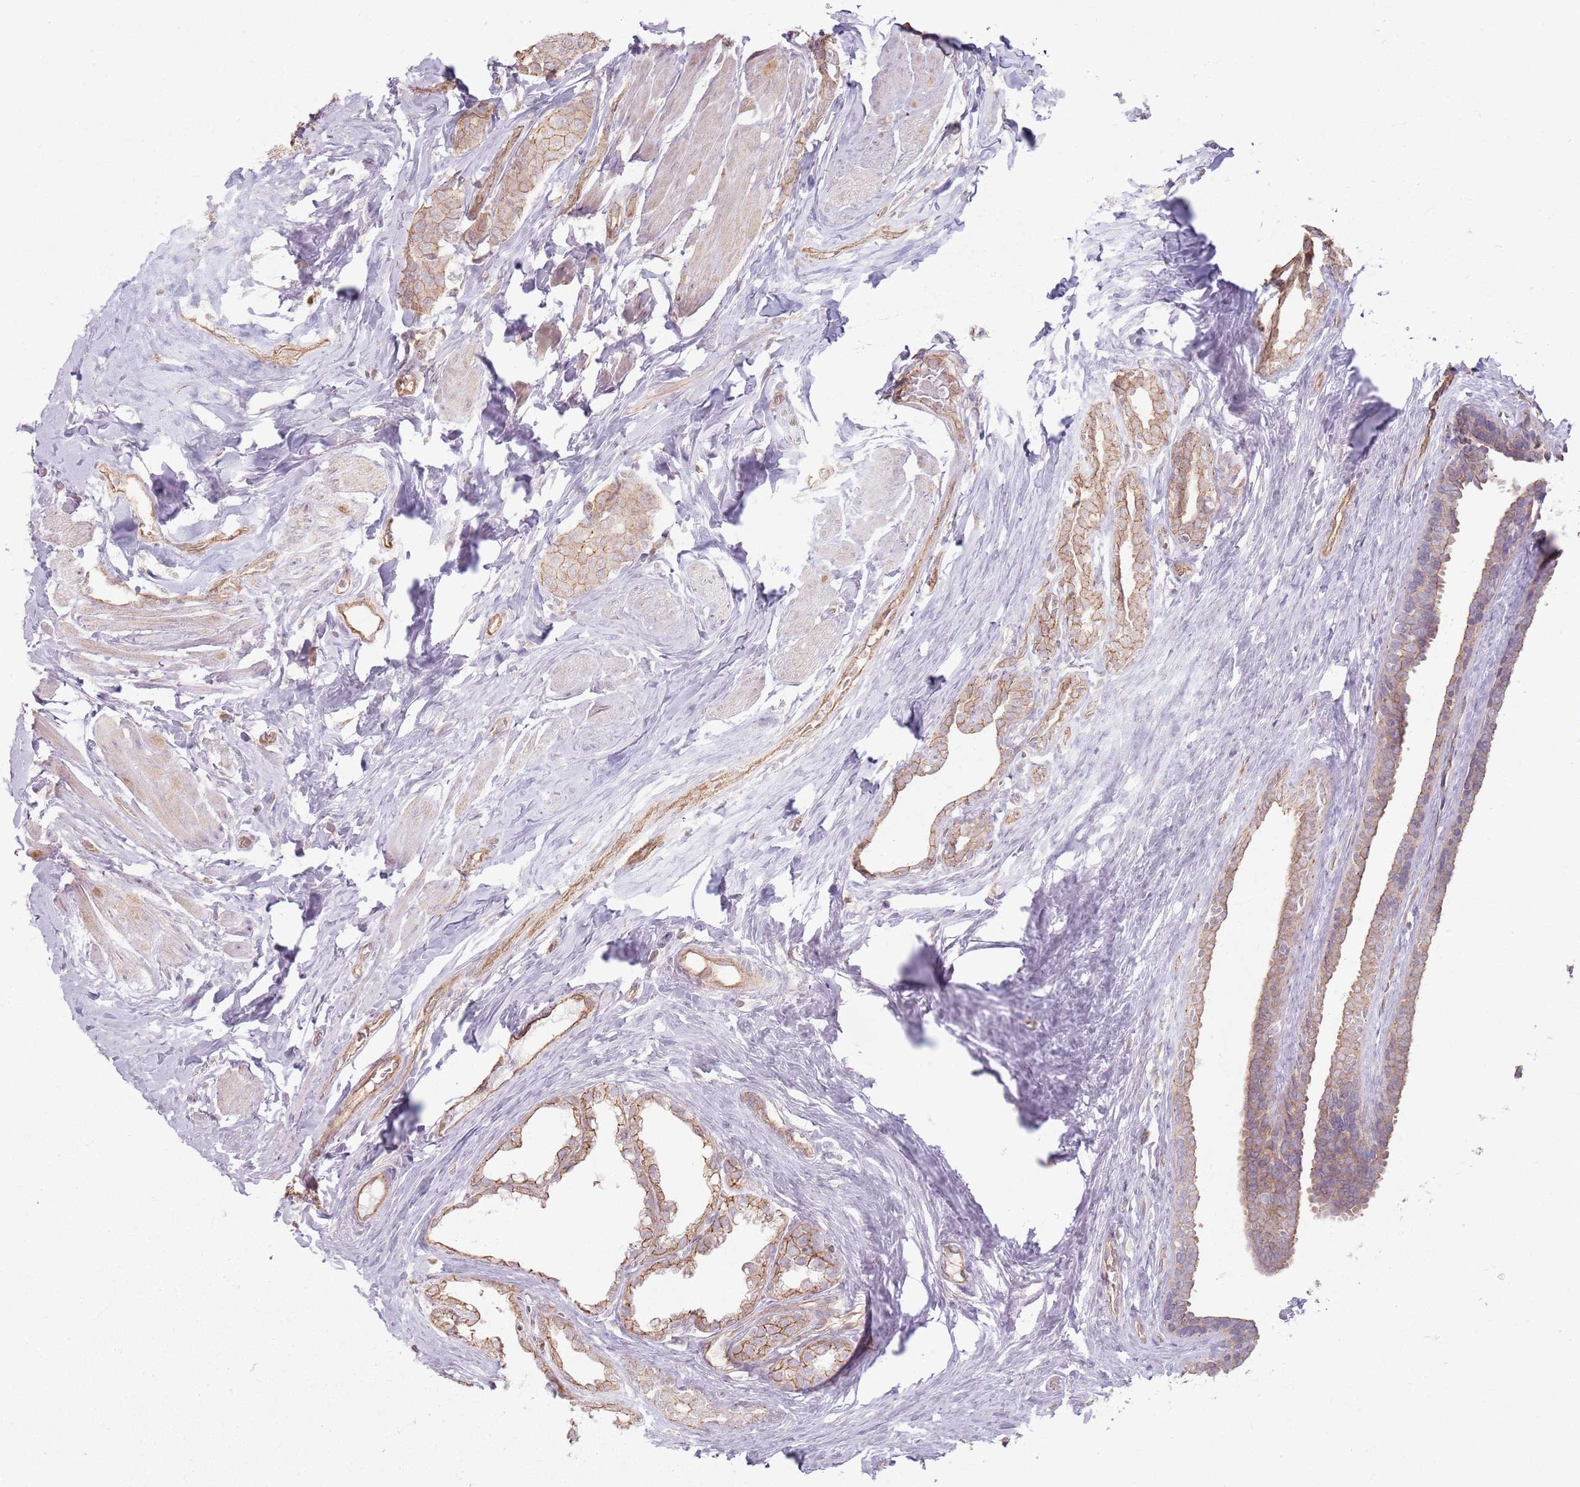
{"staining": {"intensity": "weak", "quantity": ">75%", "location": "cytoplasmic/membranous"}, "tissue": "breast cancer", "cell_type": "Tumor cells", "image_type": "cancer", "snomed": [{"axis": "morphology", "description": "Duct carcinoma"}, {"axis": "topography", "description": "Breast"}], "caption": "High-power microscopy captured an immunohistochemistry (IHC) histopathology image of breast invasive ductal carcinoma, revealing weak cytoplasmic/membranous positivity in approximately >75% of tumor cells. (Brightfield microscopy of DAB IHC at high magnification).", "gene": "KCNA5", "patient": {"sex": "female", "age": 40}}